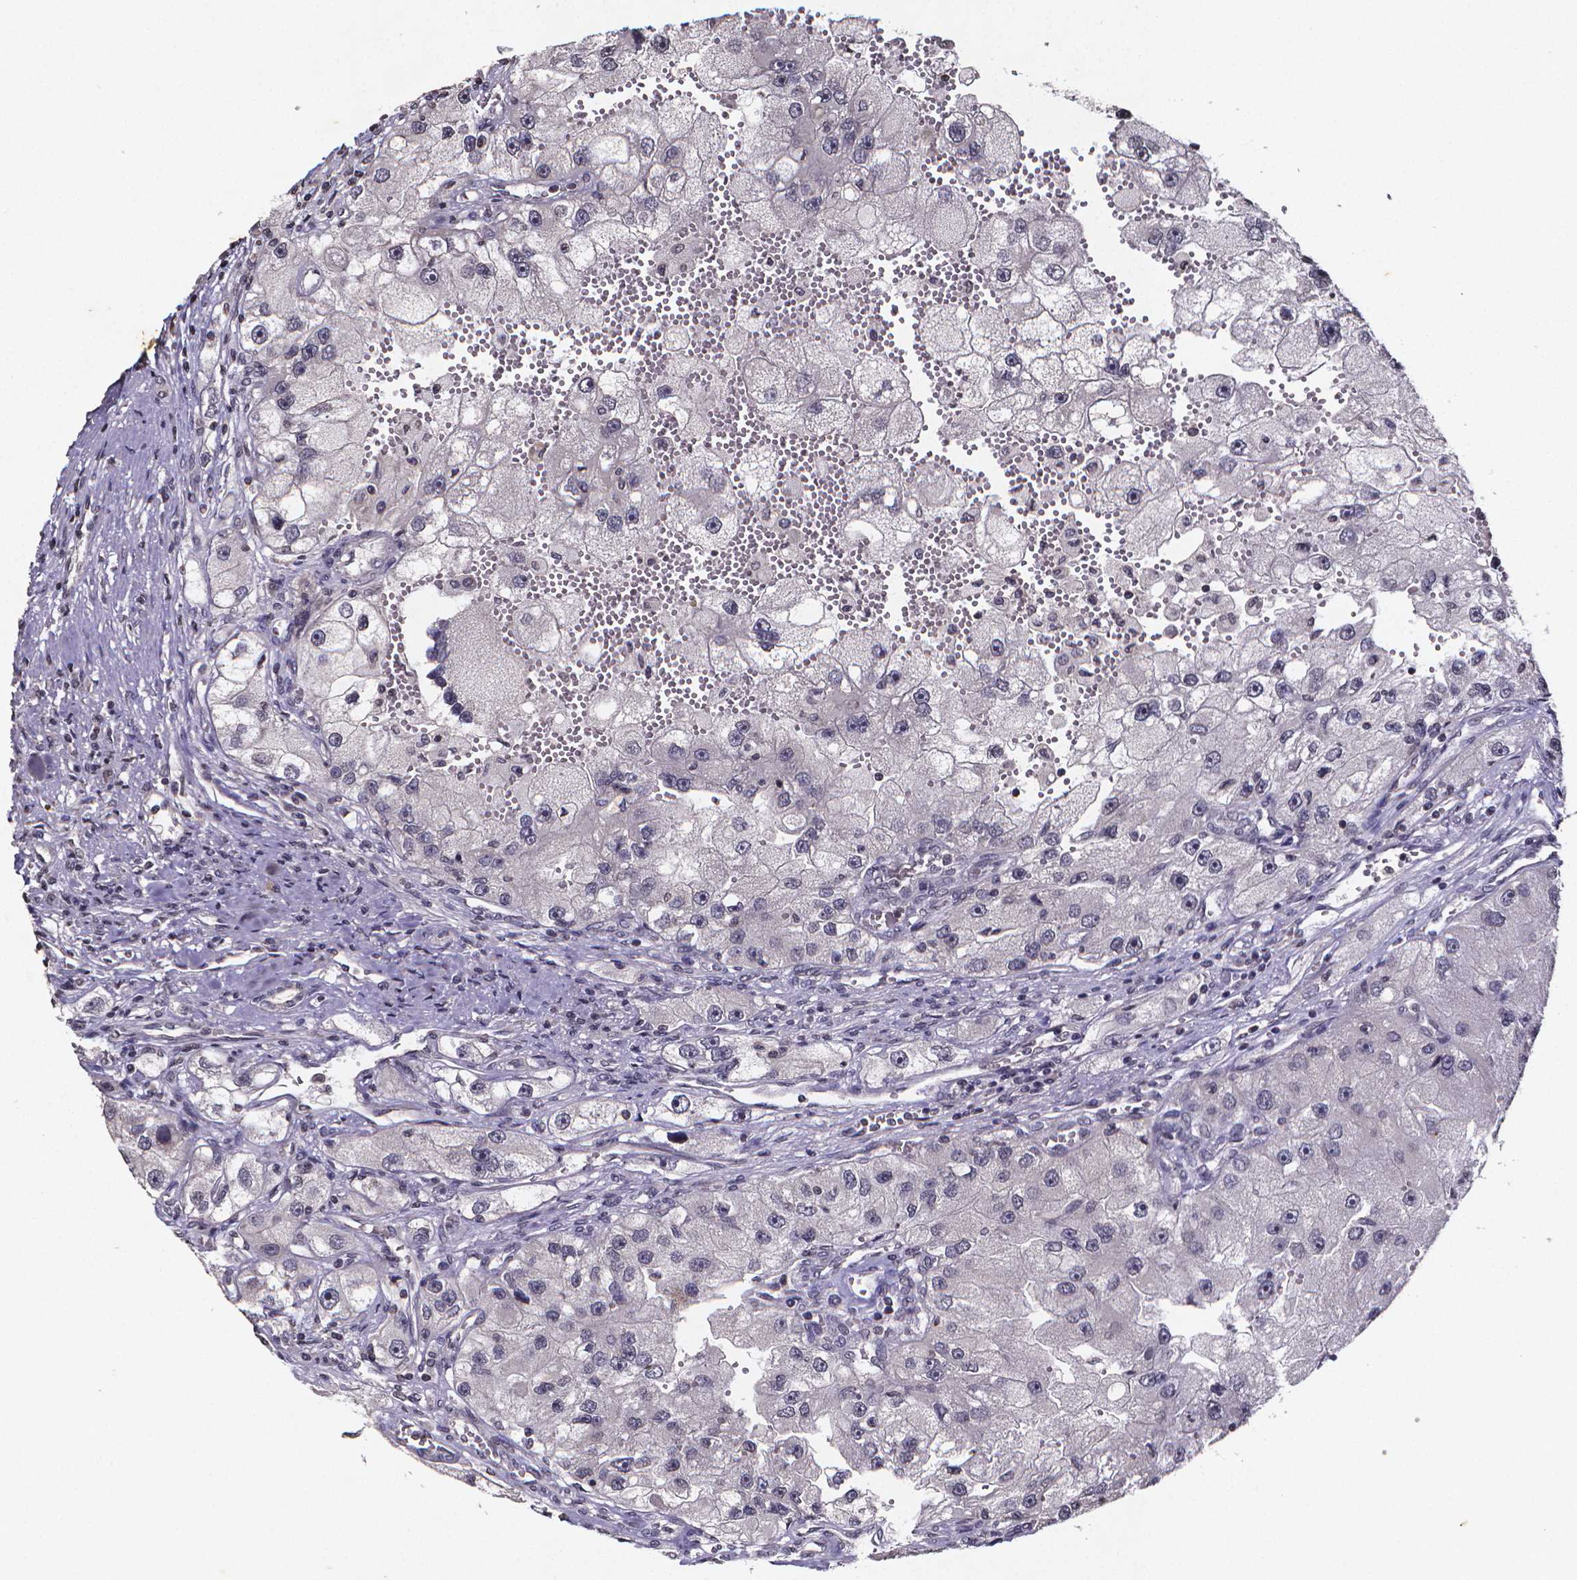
{"staining": {"intensity": "negative", "quantity": "none", "location": "none"}, "tissue": "renal cancer", "cell_type": "Tumor cells", "image_type": "cancer", "snomed": [{"axis": "morphology", "description": "Adenocarcinoma, NOS"}, {"axis": "topography", "description": "Kidney"}], "caption": "Renal cancer was stained to show a protein in brown. There is no significant staining in tumor cells.", "gene": "TP73", "patient": {"sex": "male", "age": 63}}